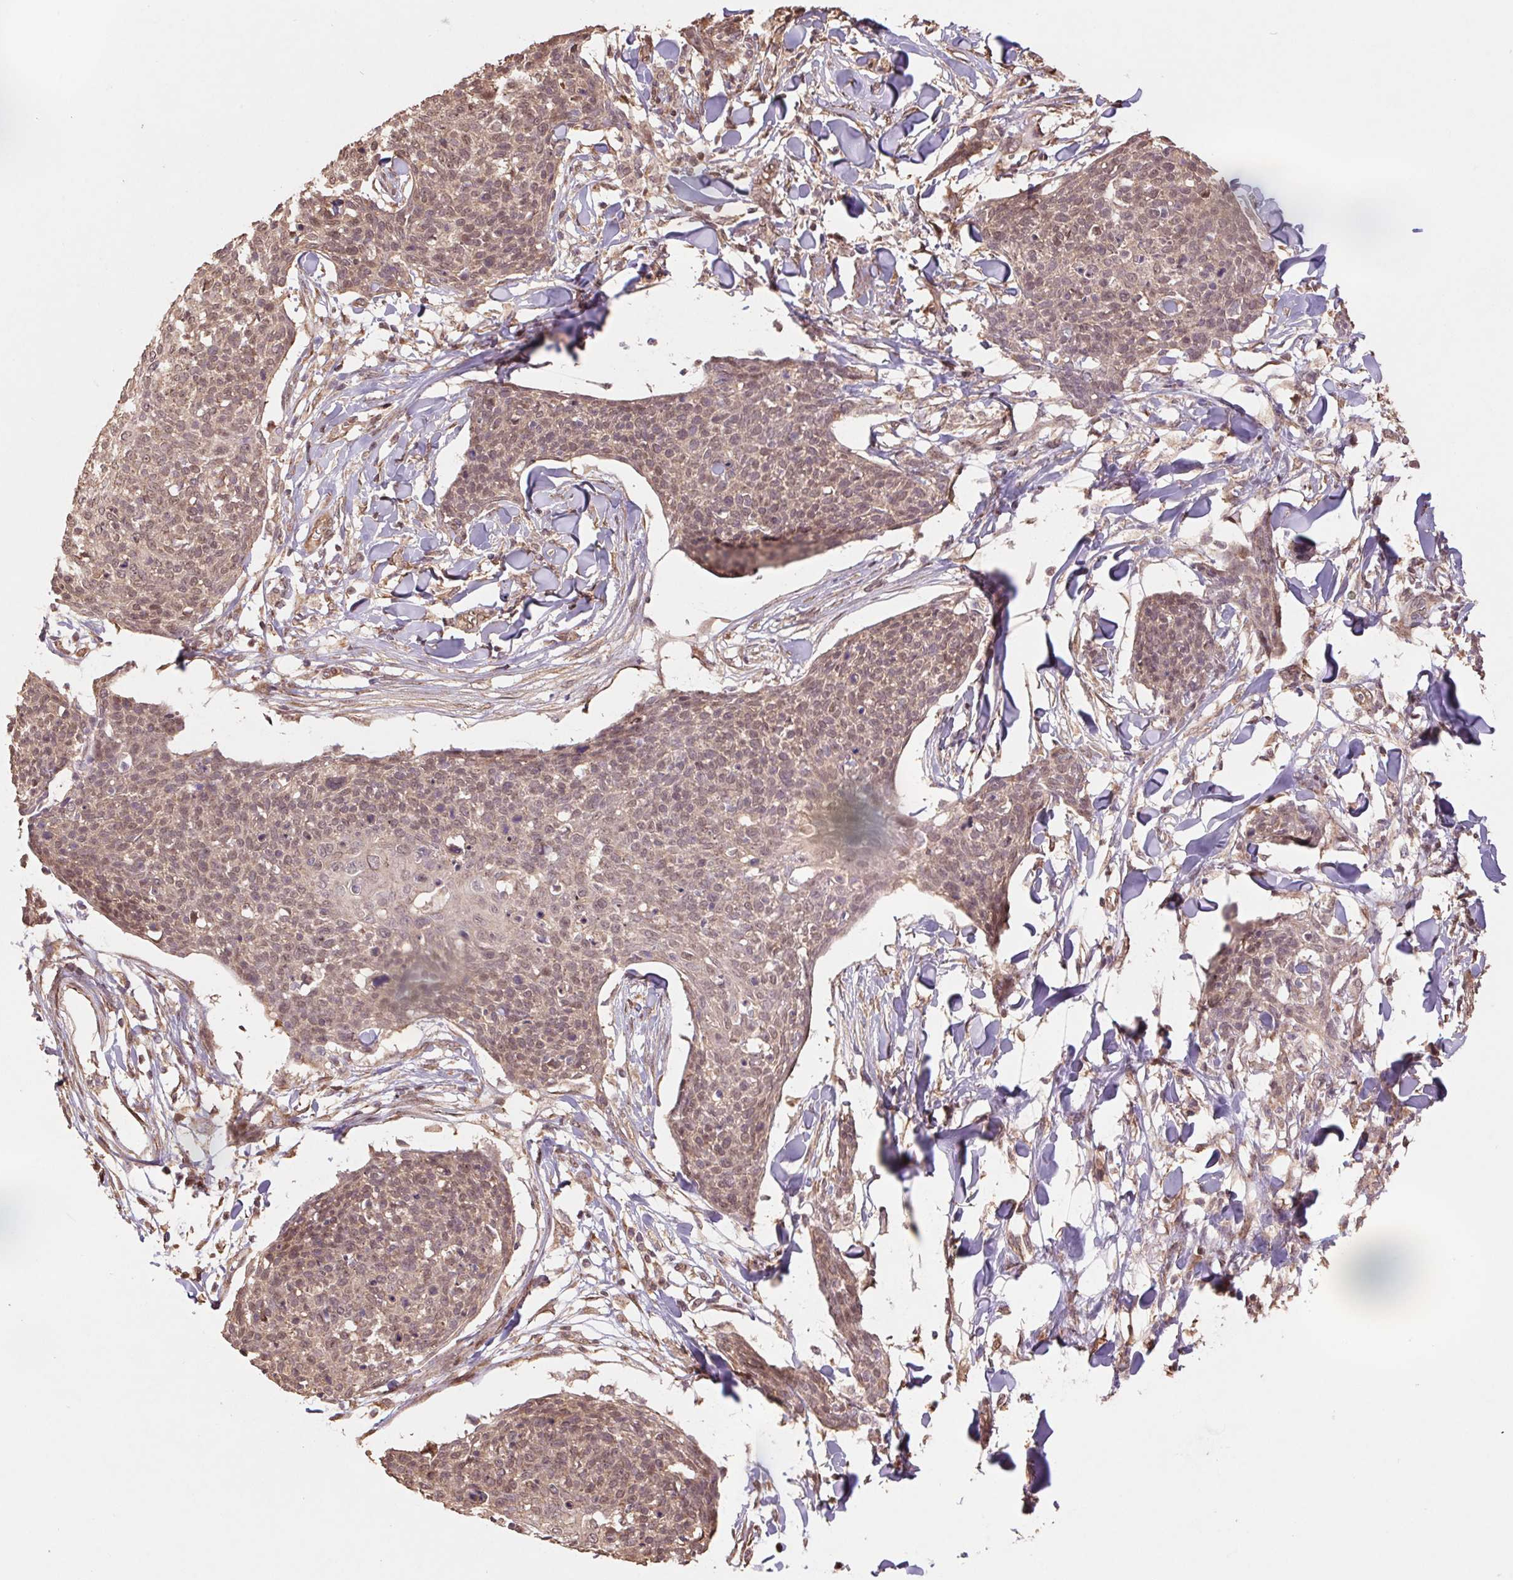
{"staining": {"intensity": "weak", "quantity": ">75%", "location": "cytoplasmic/membranous,nuclear"}, "tissue": "skin cancer", "cell_type": "Tumor cells", "image_type": "cancer", "snomed": [{"axis": "morphology", "description": "Squamous cell carcinoma, NOS"}, {"axis": "topography", "description": "Skin"}, {"axis": "topography", "description": "Vulva"}], "caption": "Squamous cell carcinoma (skin) stained for a protein (brown) reveals weak cytoplasmic/membranous and nuclear positive staining in about >75% of tumor cells.", "gene": "CUTA", "patient": {"sex": "female", "age": 75}}